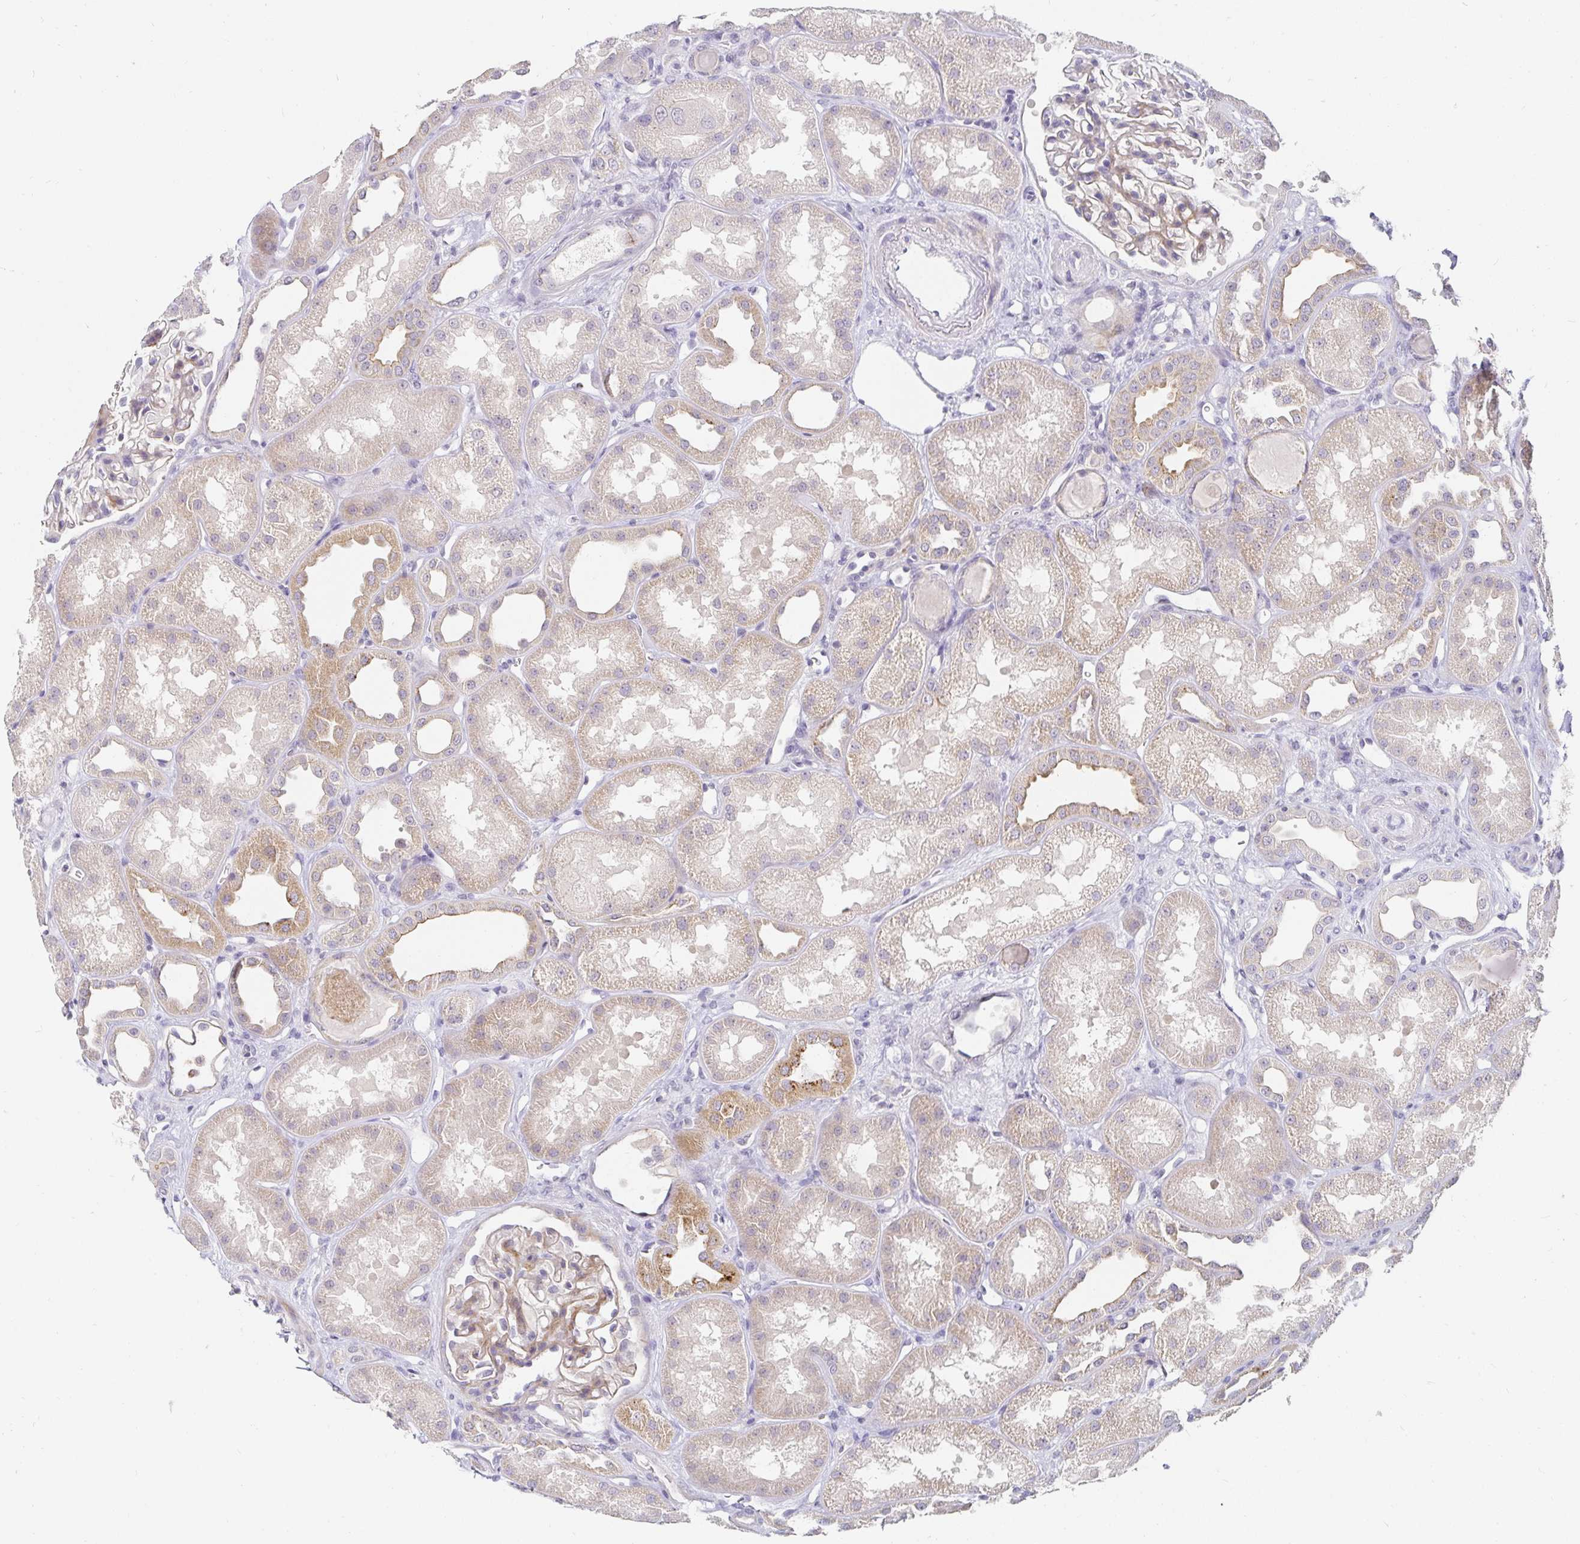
{"staining": {"intensity": "weak", "quantity": "25%-75%", "location": "cytoplasmic/membranous"}, "tissue": "kidney", "cell_type": "Cells in glomeruli", "image_type": "normal", "snomed": [{"axis": "morphology", "description": "Normal tissue, NOS"}, {"axis": "topography", "description": "Kidney"}], "caption": "Kidney stained for a protein (brown) demonstrates weak cytoplasmic/membranous positive positivity in approximately 25%-75% of cells in glomeruli.", "gene": "PDX1", "patient": {"sex": "male", "age": 61}}